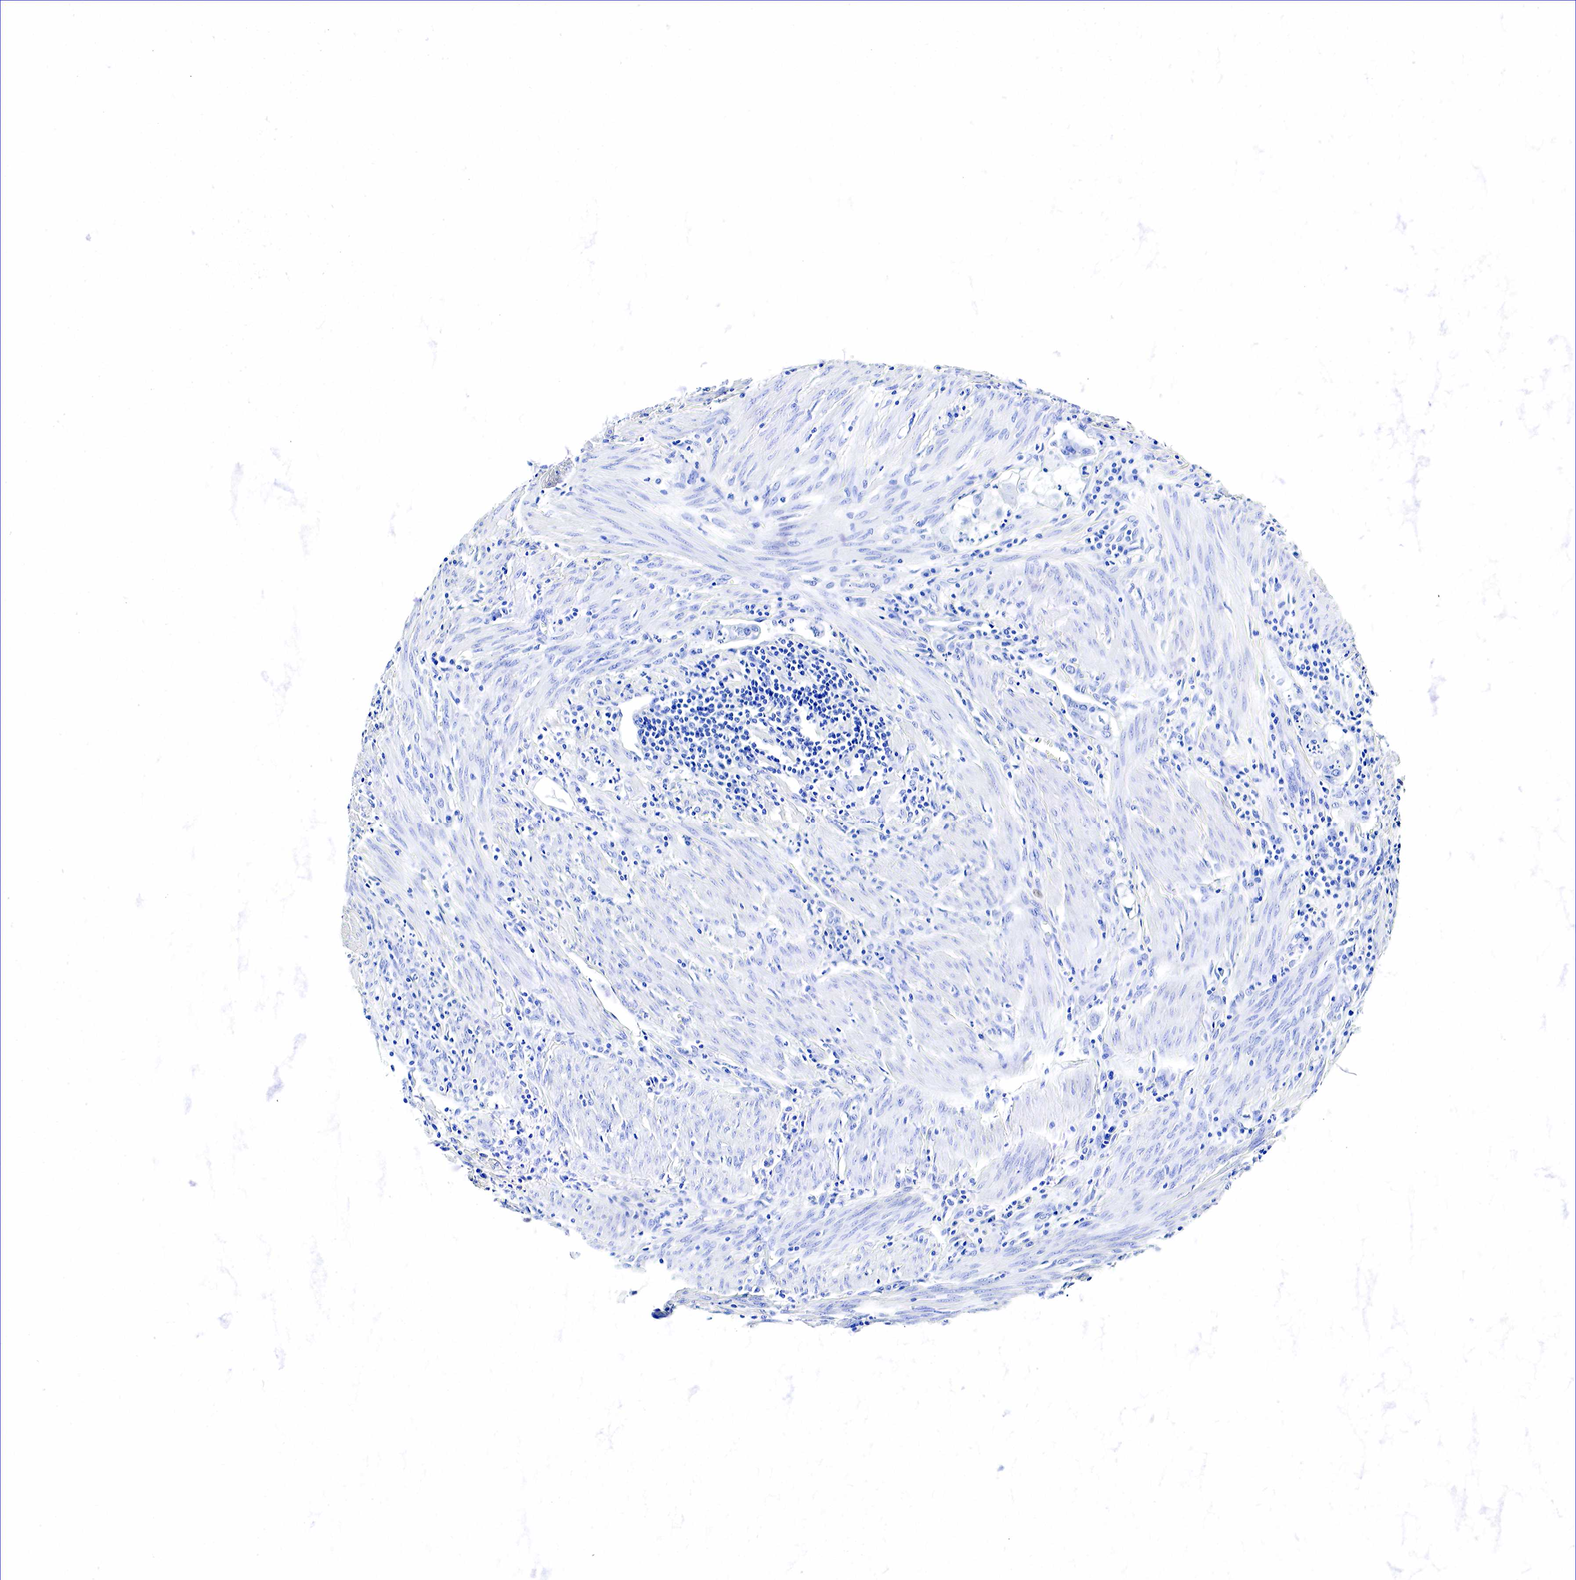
{"staining": {"intensity": "negative", "quantity": "none", "location": "none"}, "tissue": "endometrial cancer", "cell_type": "Tumor cells", "image_type": "cancer", "snomed": [{"axis": "morphology", "description": "Adenocarcinoma, NOS"}, {"axis": "topography", "description": "Endometrium"}], "caption": "IHC of endometrial adenocarcinoma shows no expression in tumor cells.", "gene": "GAST", "patient": {"sex": "female", "age": 75}}